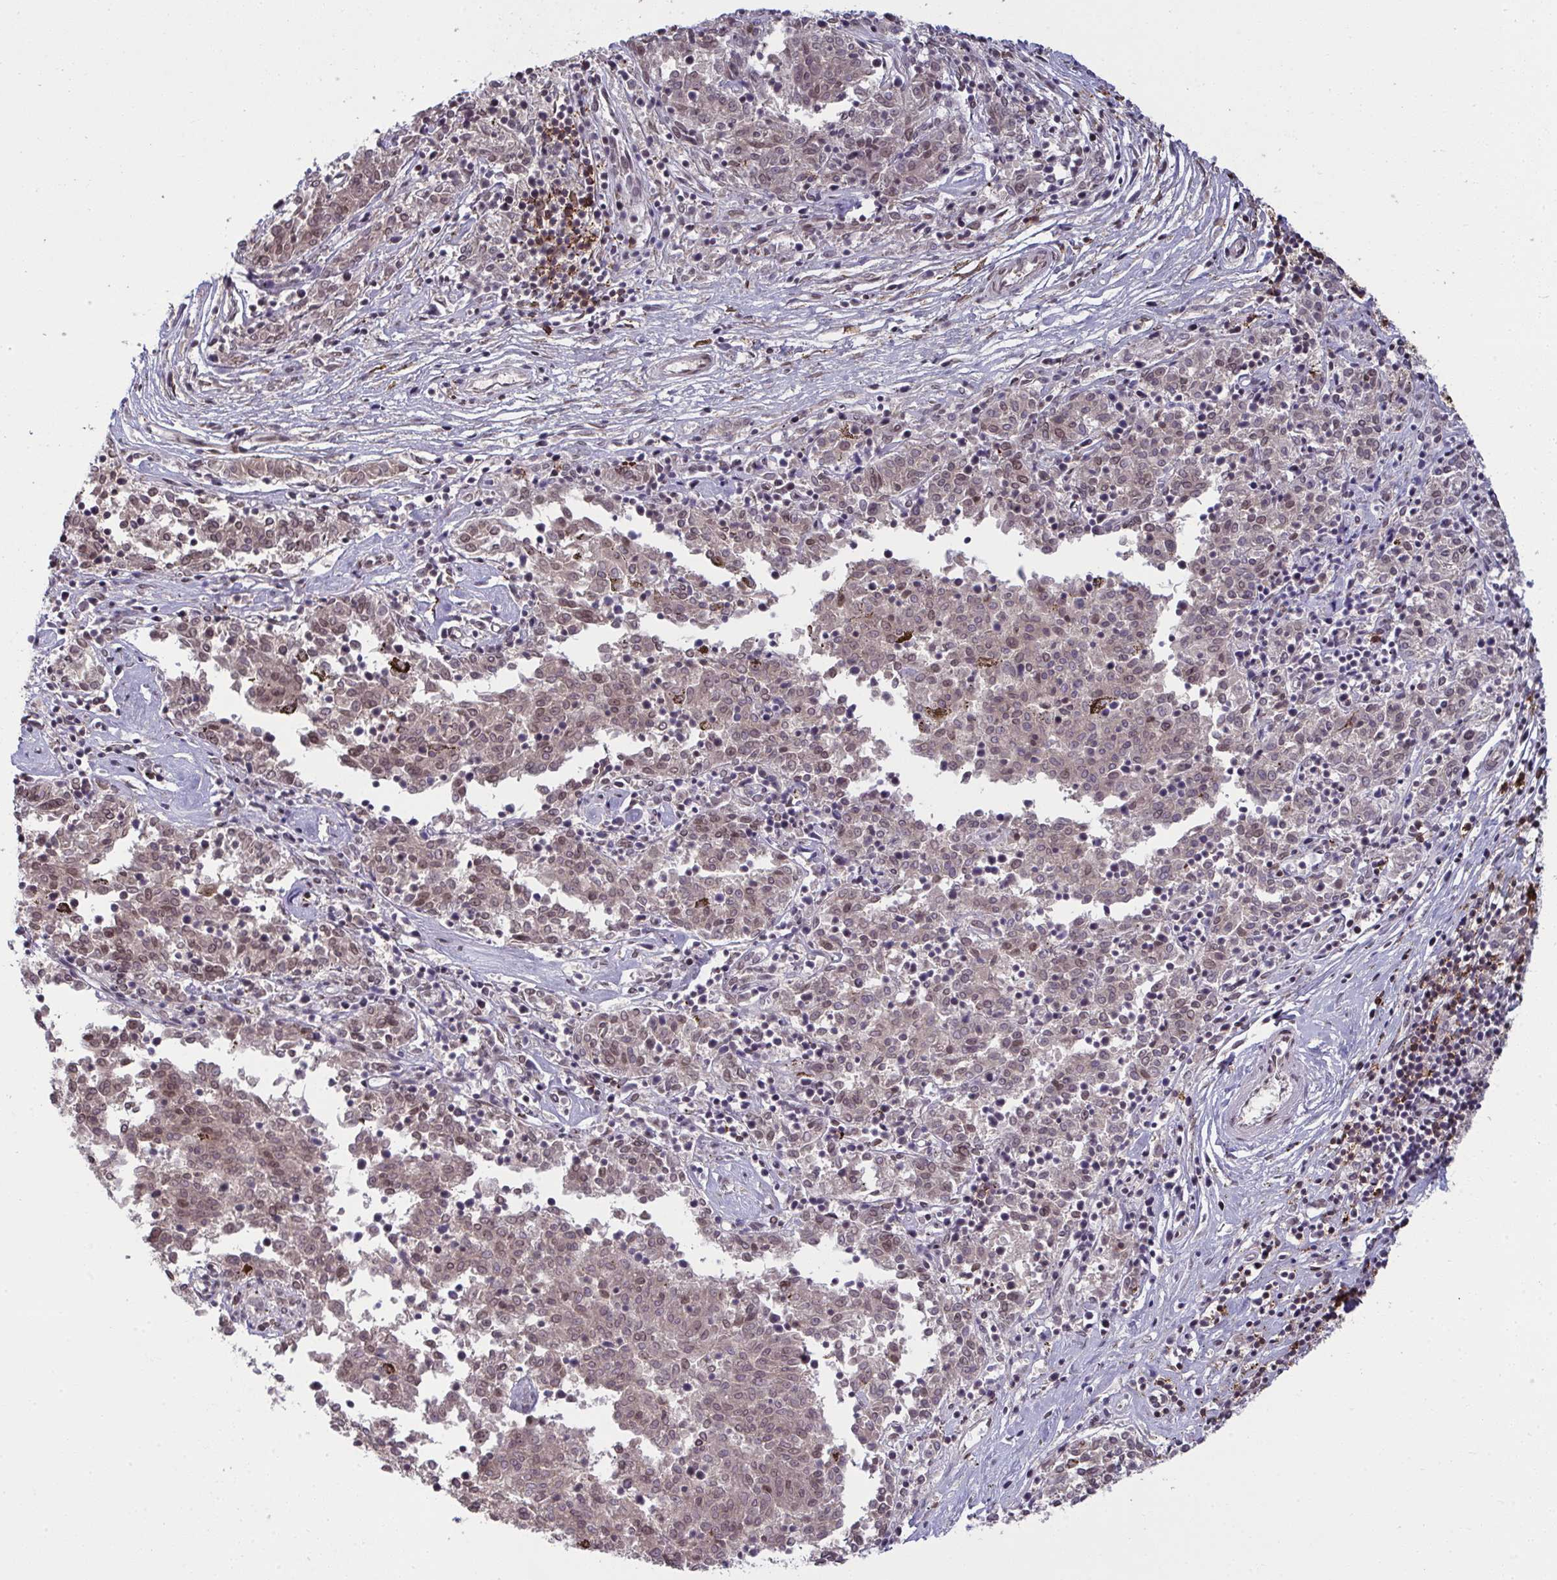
{"staining": {"intensity": "weak", "quantity": "25%-75%", "location": "nuclear"}, "tissue": "melanoma", "cell_type": "Tumor cells", "image_type": "cancer", "snomed": [{"axis": "morphology", "description": "Malignant melanoma, NOS"}, {"axis": "topography", "description": "Skin"}], "caption": "Weak nuclear staining for a protein is seen in approximately 25%-75% of tumor cells of melanoma using immunohistochemistry.", "gene": "UXT", "patient": {"sex": "female", "age": 72}}